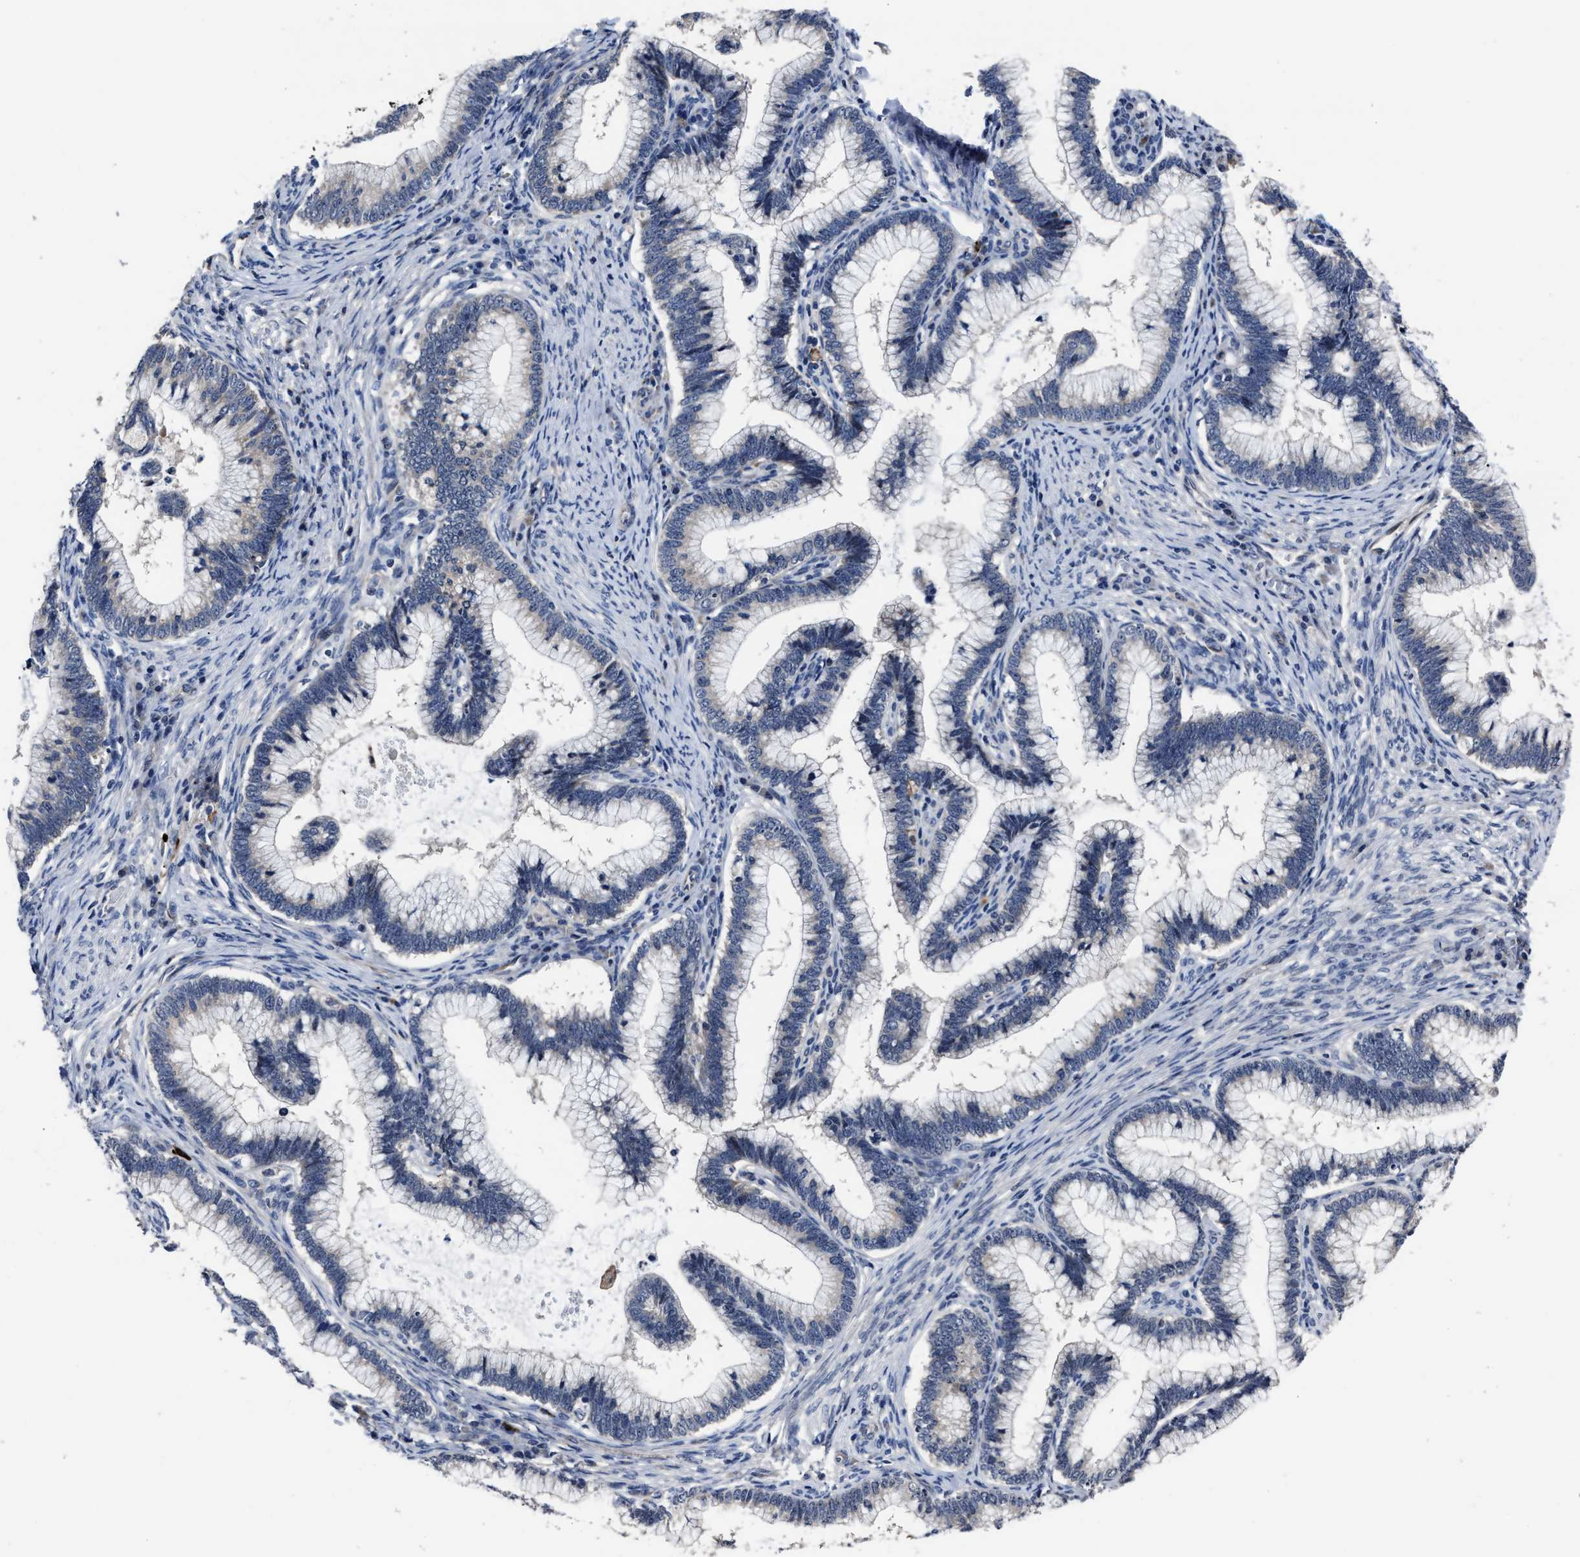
{"staining": {"intensity": "negative", "quantity": "none", "location": "none"}, "tissue": "cervical cancer", "cell_type": "Tumor cells", "image_type": "cancer", "snomed": [{"axis": "morphology", "description": "Adenocarcinoma, NOS"}, {"axis": "topography", "description": "Cervix"}], "caption": "Immunohistochemistry (IHC) photomicrograph of neoplastic tissue: cervical cancer (adenocarcinoma) stained with DAB (3,3'-diaminobenzidine) shows no significant protein positivity in tumor cells. The staining was performed using DAB (3,3'-diaminobenzidine) to visualize the protein expression in brown, while the nuclei were stained in blue with hematoxylin (Magnification: 20x).", "gene": "RSBN1L", "patient": {"sex": "female", "age": 36}}